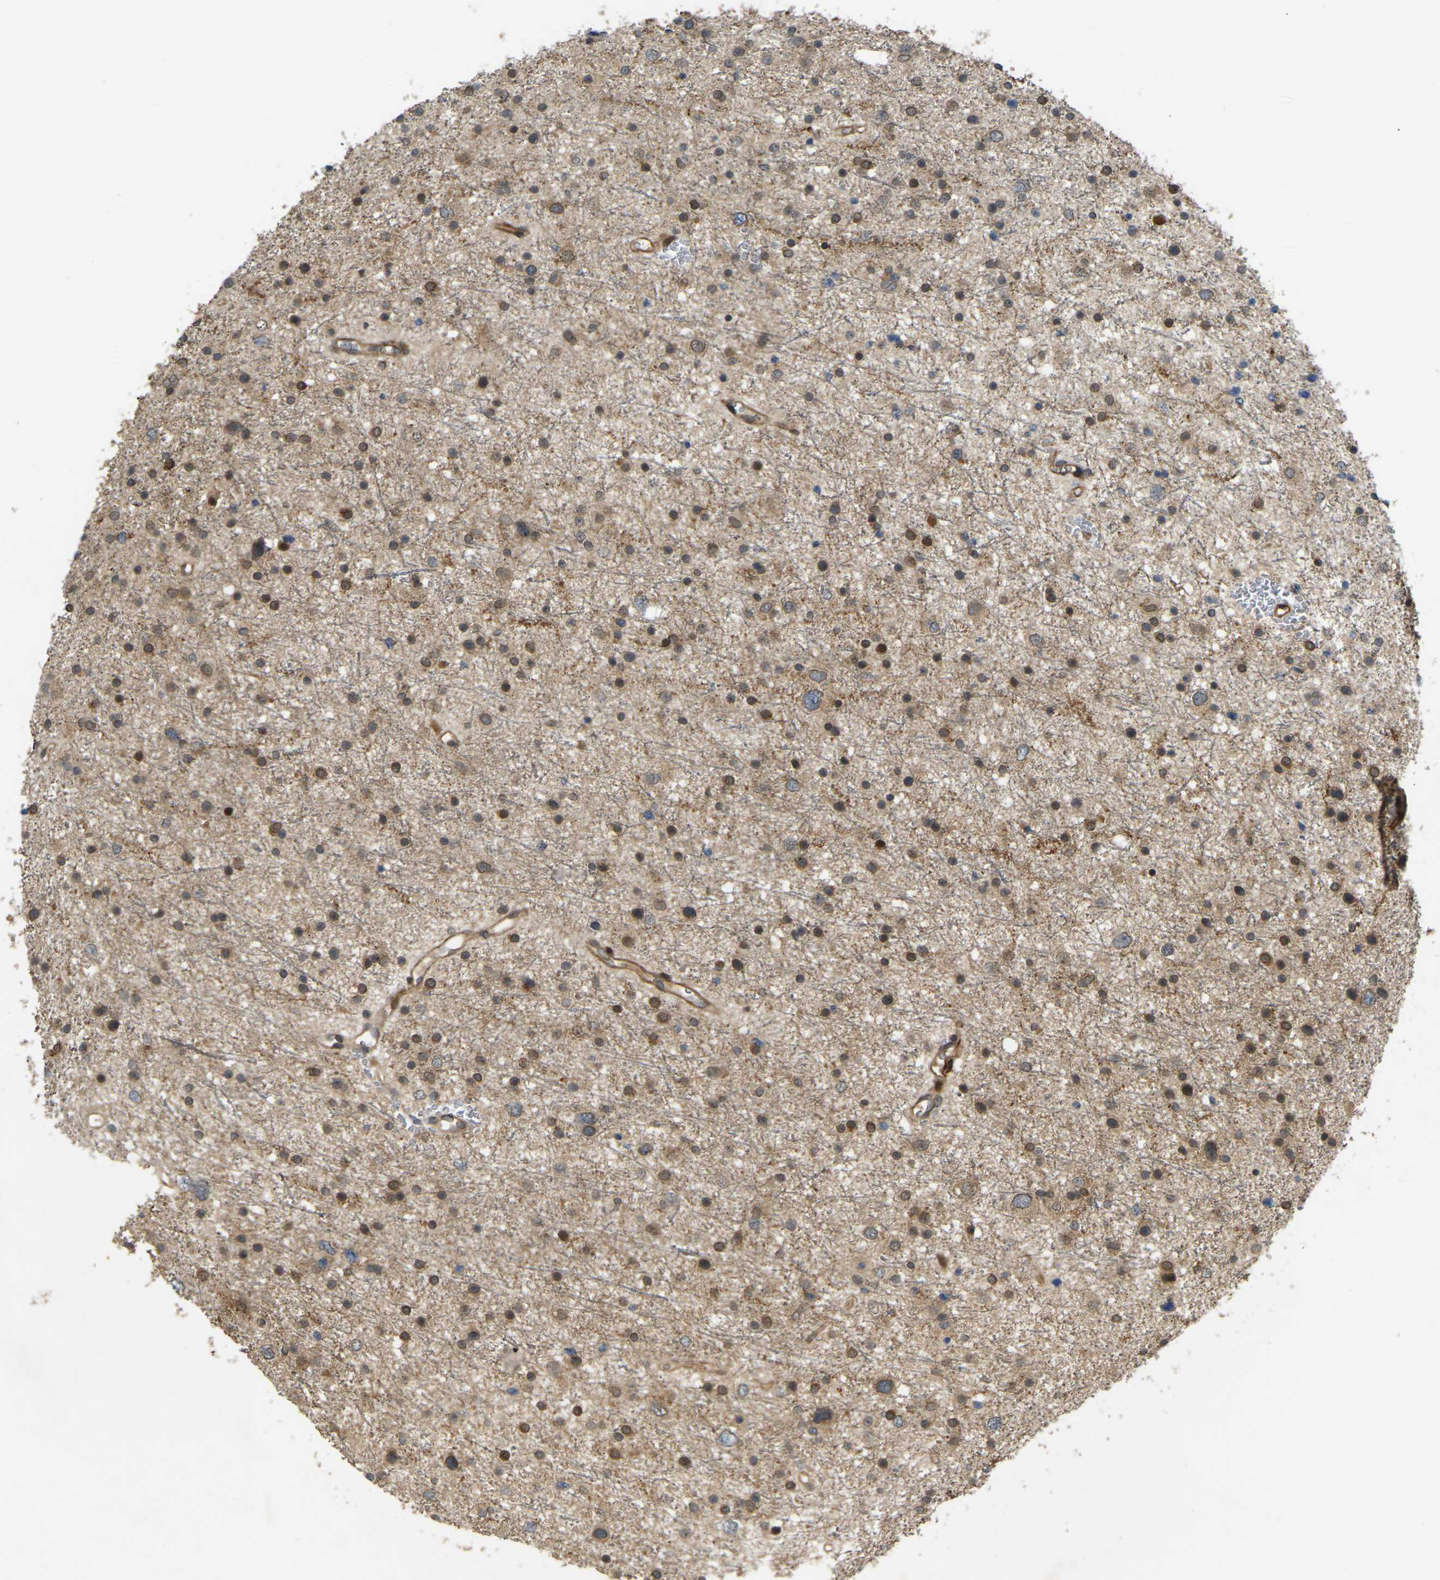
{"staining": {"intensity": "moderate", "quantity": ">75%", "location": "cytoplasmic/membranous,nuclear"}, "tissue": "glioma", "cell_type": "Tumor cells", "image_type": "cancer", "snomed": [{"axis": "morphology", "description": "Glioma, malignant, Low grade"}, {"axis": "topography", "description": "Brain"}], "caption": "A high-resolution micrograph shows immunohistochemistry staining of malignant low-grade glioma, which exhibits moderate cytoplasmic/membranous and nuclear positivity in about >75% of tumor cells.", "gene": "KIAA1549", "patient": {"sex": "female", "age": 37}}